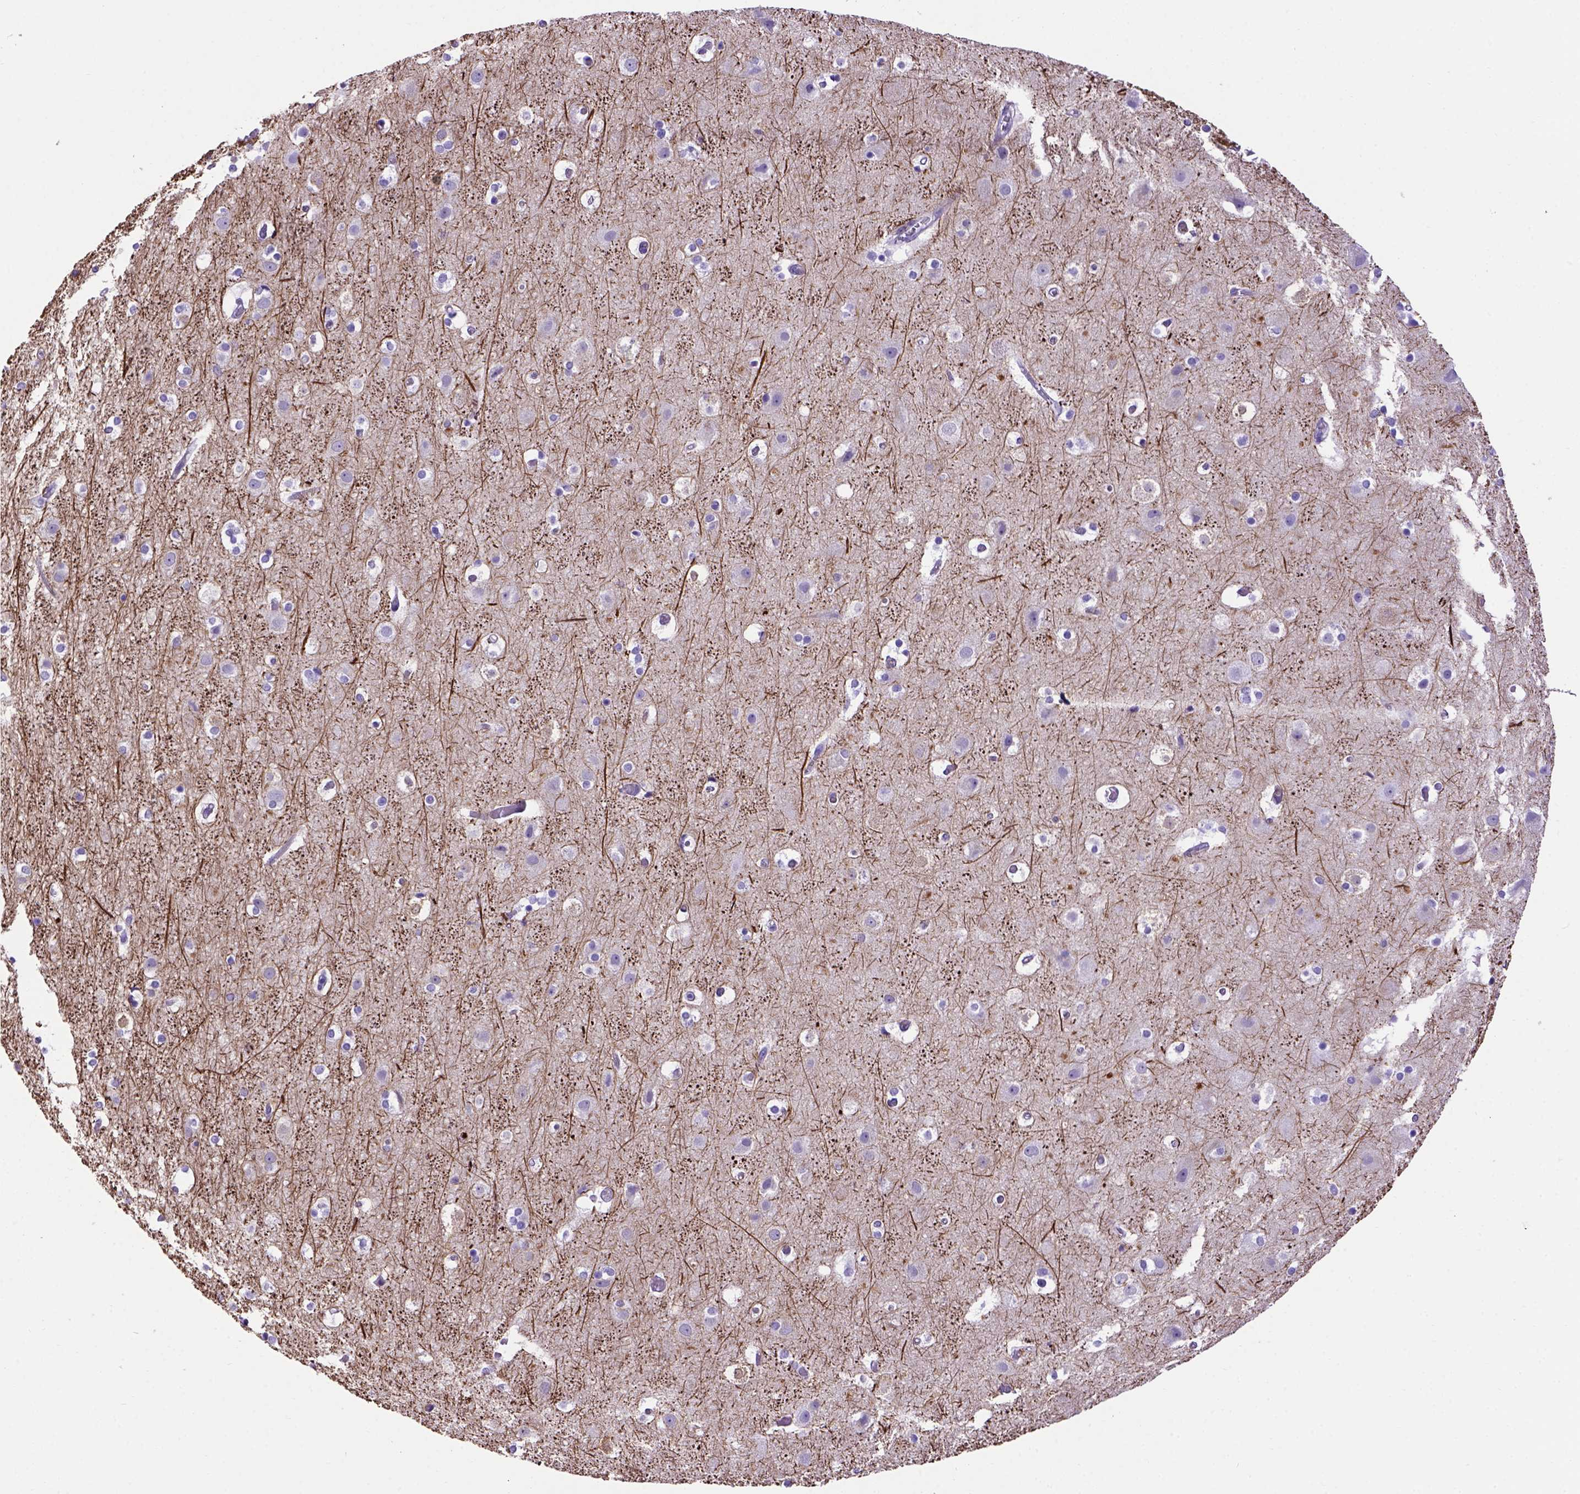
{"staining": {"intensity": "negative", "quantity": "none", "location": "none"}, "tissue": "cerebral cortex", "cell_type": "Endothelial cells", "image_type": "normal", "snomed": [{"axis": "morphology", "description": "Normal tissue, NOS"}, {"axis": "topography", "description": "Cerebral cortex"}], "caption": "The immunohistochemistry (IHC) micrograph has no significant staining in endothelial cells of cerebral cortex.", "gene": "ADAM12", "patient": {"sex": "female", "age": 52}}